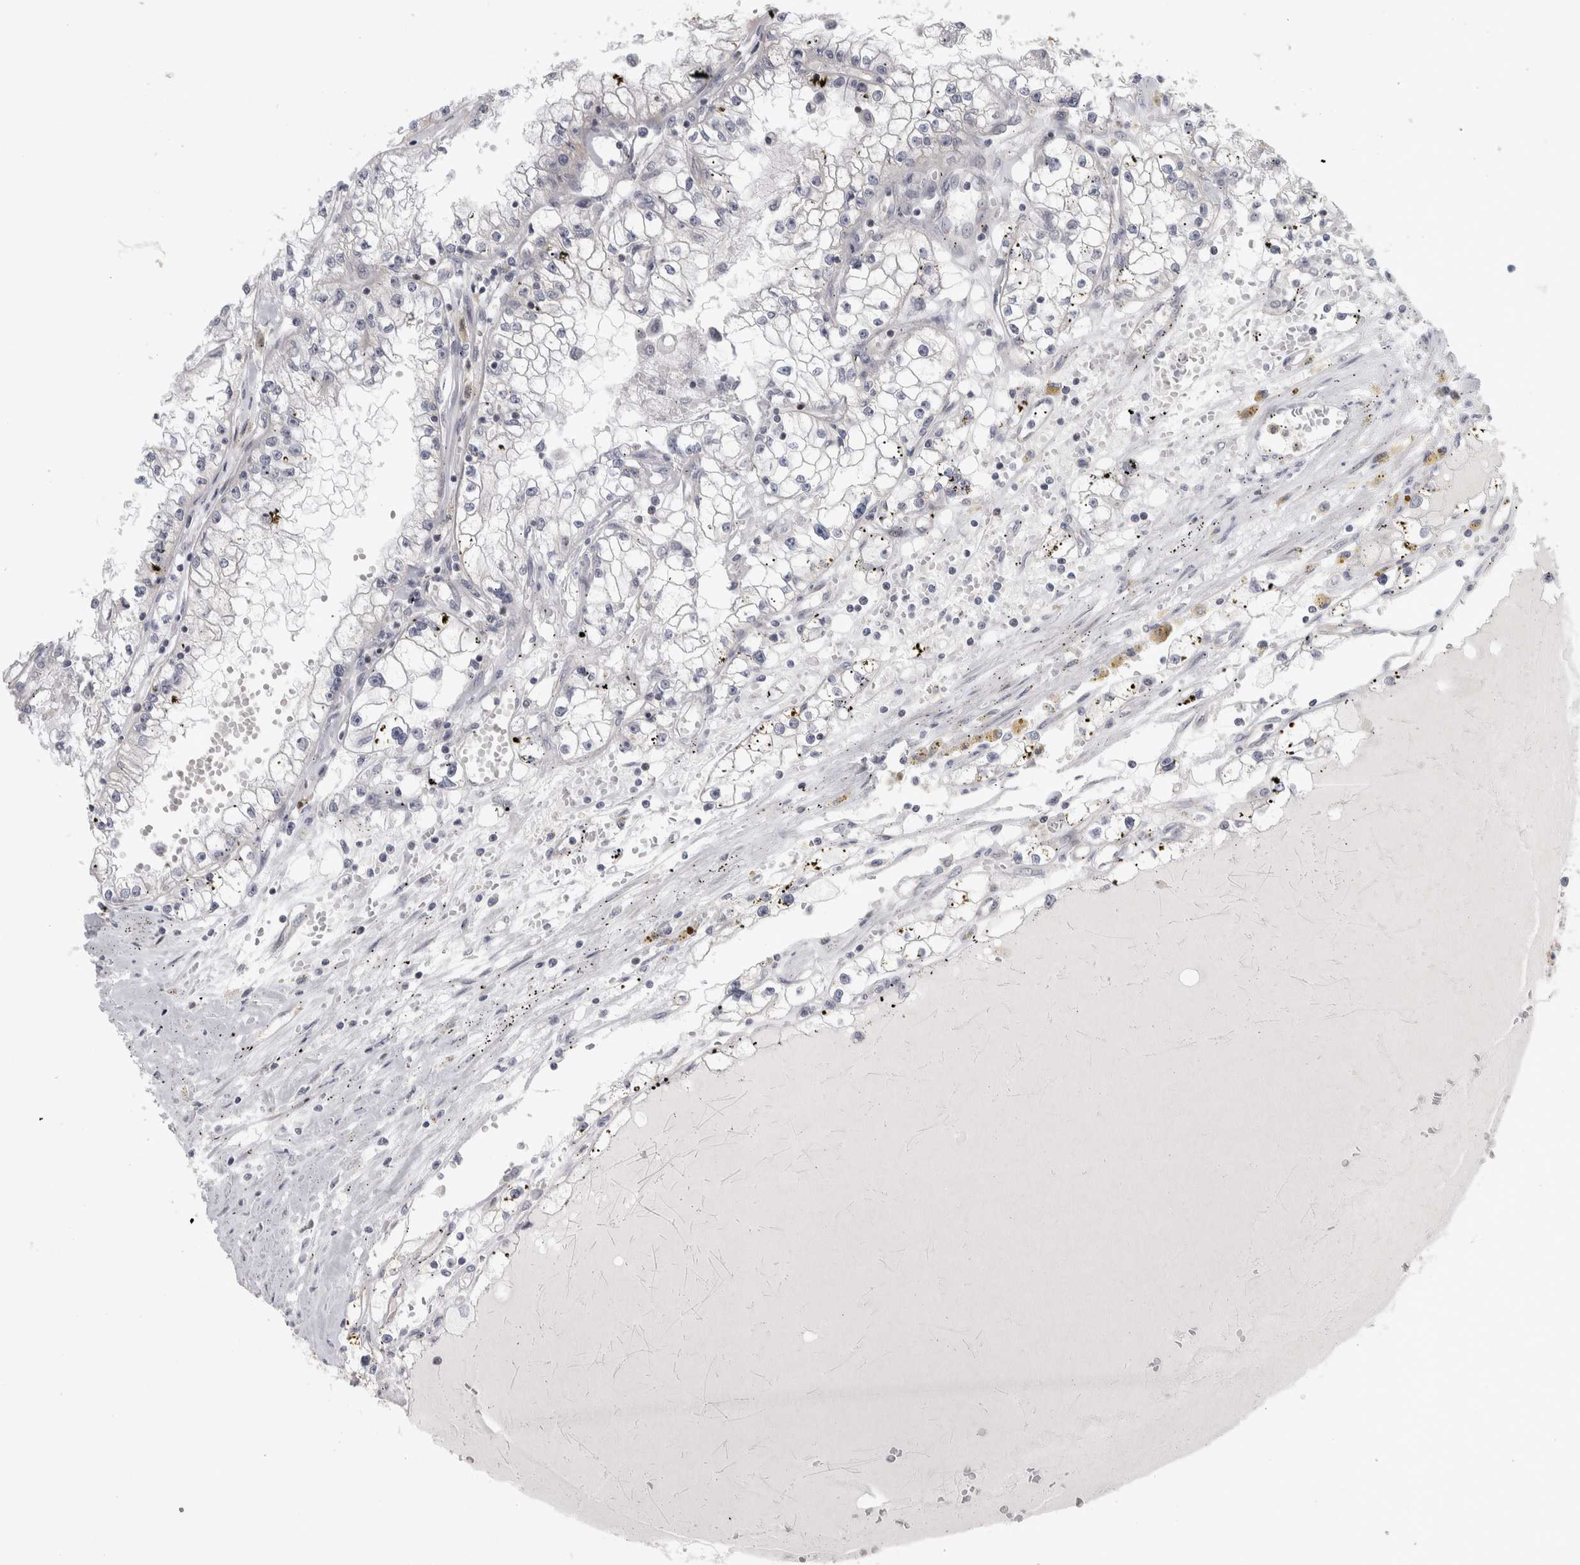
{"staining": {"intensity": "negative", "quantity": "none", "location": "none"}, "tissue": "renal cancer", "cell_type": "Tumor cells", "image_type": "cancer", "snomed": [{"axis": "morphology", "description": "Adenocarcinoma, NOS"}, {"axis": "topography", "description": "Kidney"}], "caption": "IHC micrograph of neoplastic tissue: renal cancer stained with DAB (3,3'-diaminobenzidine) reveals no significant protein staining in tumor cells.", "gene": "UTP25", "patient": {"sex": "male", "age": 56}}